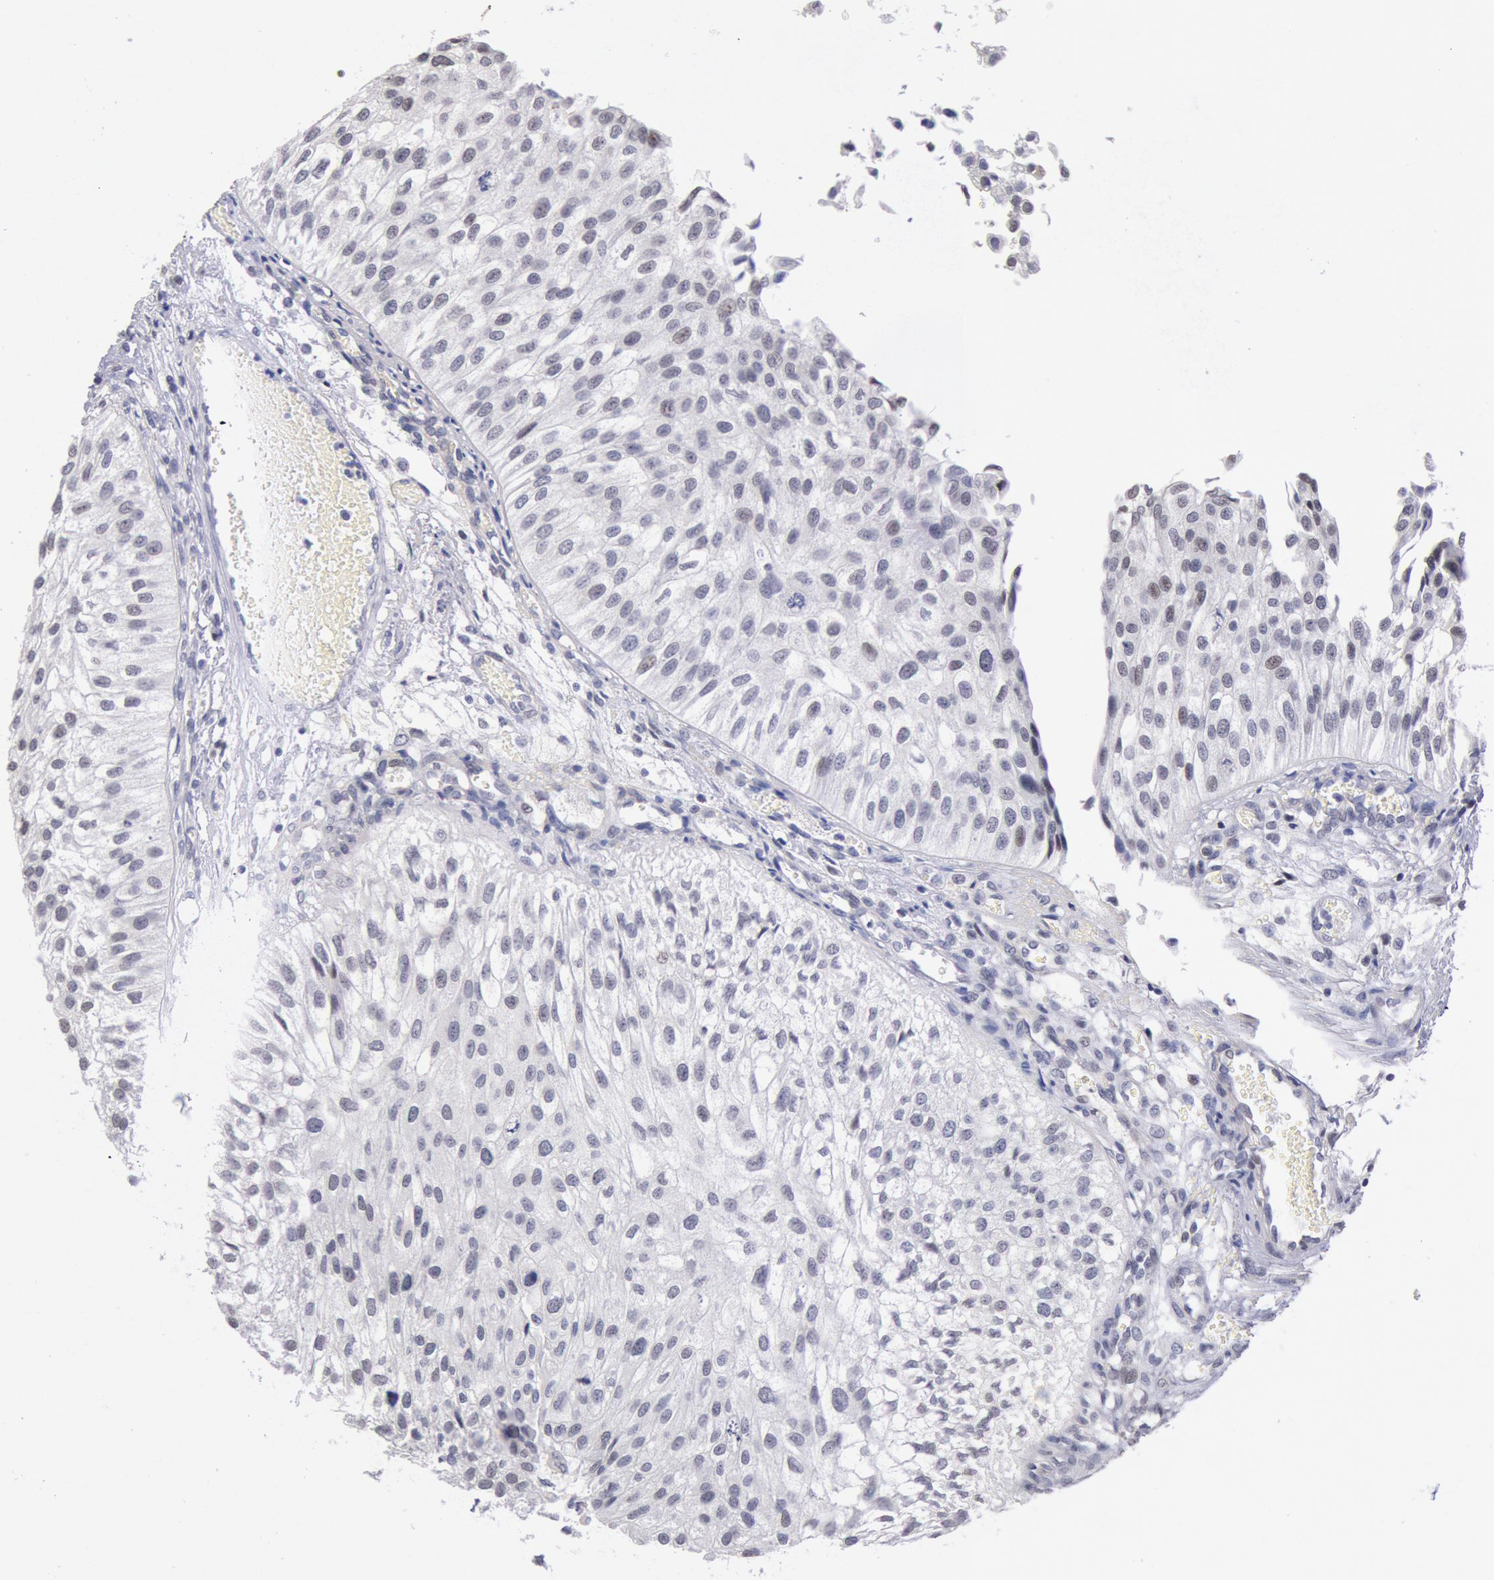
{"staining": {"intensity": "negative", "quantity": "none", "location": "none"}, "tissue": "urothelial cancer", "cell_type": "Tumor cells", "image_type": "cancer", "snomed": [{"axis": "morphology", "description": "Urothelial carcinoma, Low grade"}, {"axis": "topography", "description": "Urinary bladder"}], "caption": "Urothelial cancer stained for a protein using immunohistochemistry (IHC) exhibits no expression tumor cells.", "gene": "MYH7", "patient": {"sex": "female", "age": 89}}